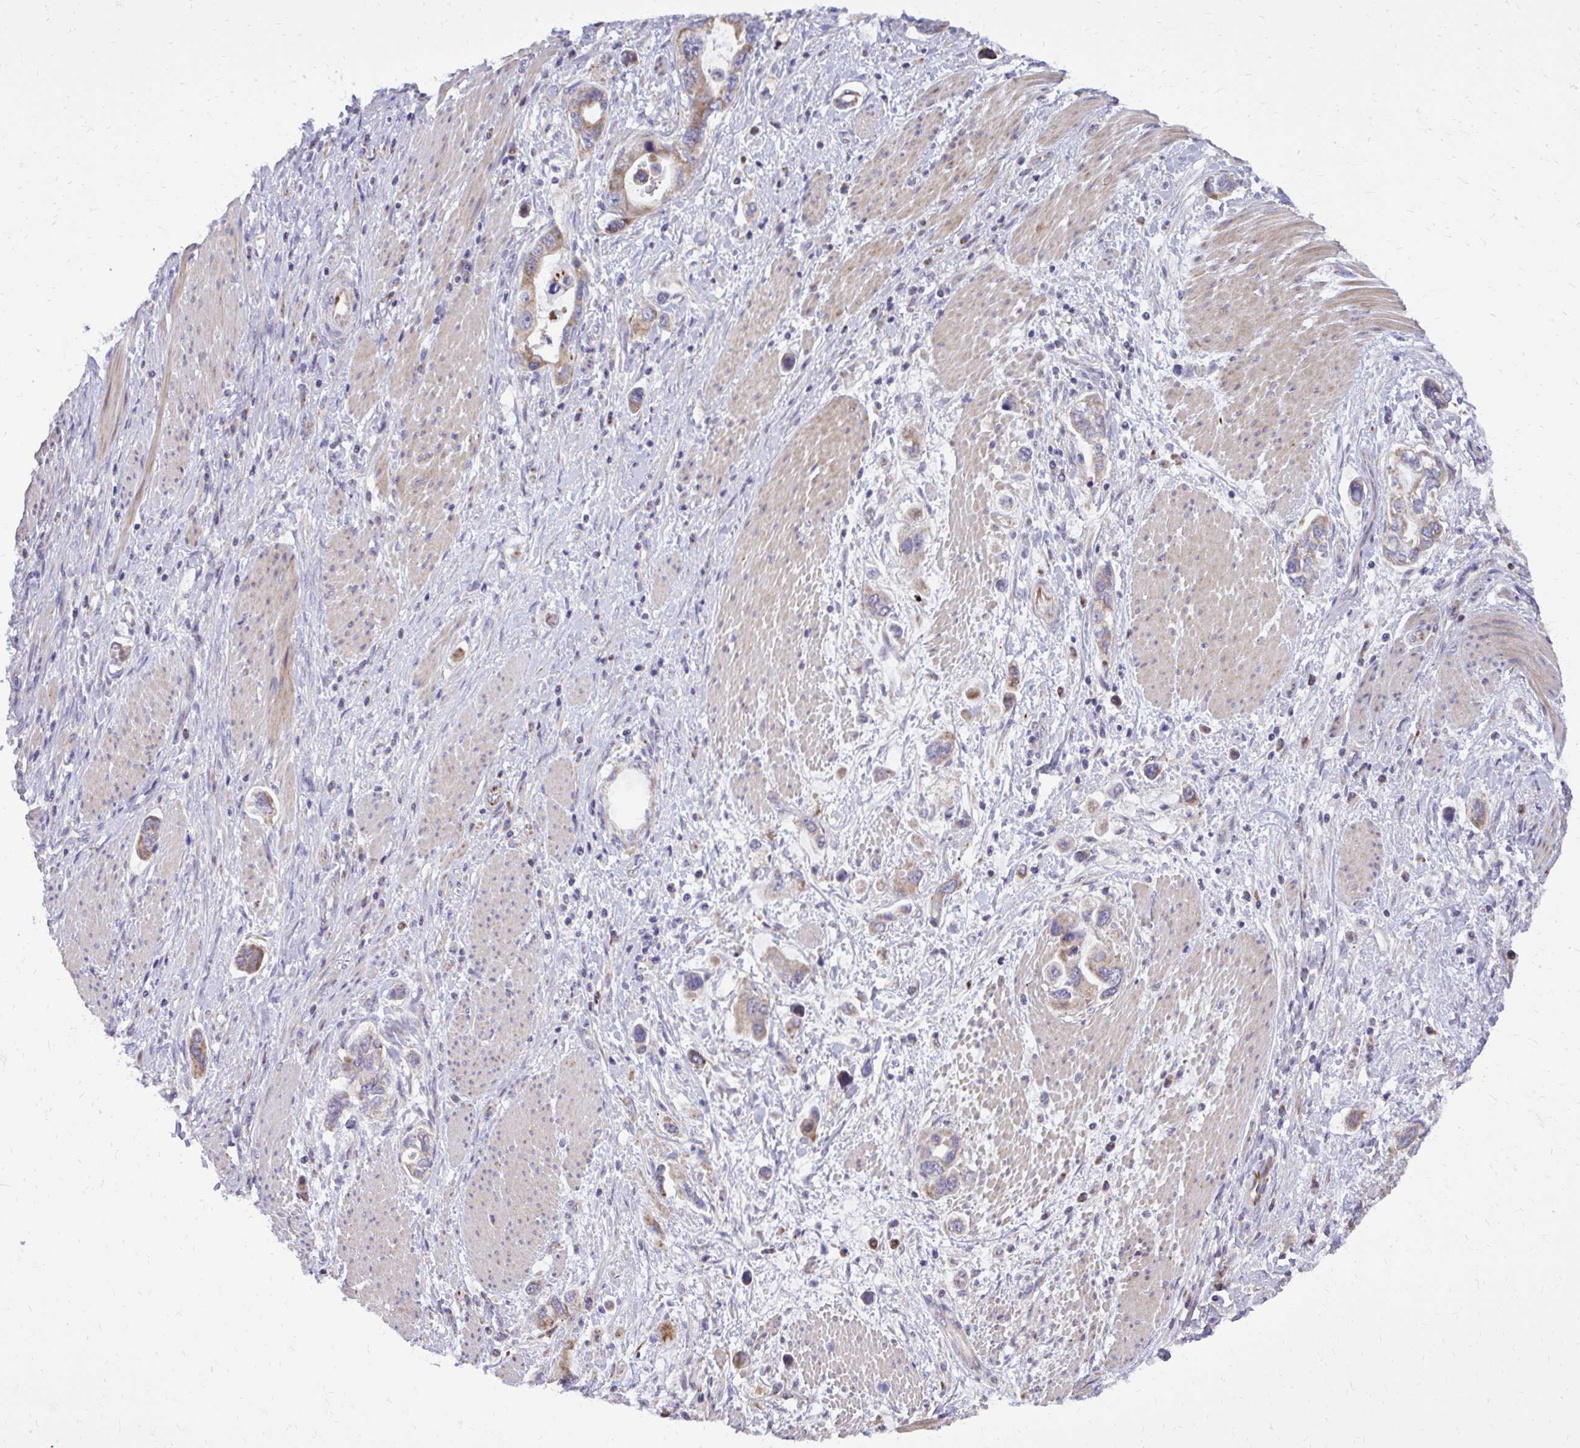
{"staining": {"intensity": "weak", "quantity": "25%-75%", "location": "cytoplasmic/membranous"}, "tissue": "stomach cancer", "cell_type": "Tumor cells", "image_type": "cancer", "snomed": [{"axis": "morphology", "description": "Adenocarcinoma, NOS"}, {"axis": "topography", "description": "Stomach, lower"}], "caption": "This photomicrograph shows stomach cancer (adenocarcinoma) stained with immunohistochemistry to label a protein in brown. The cytoplasmic/membranous of tumor cells show weak positivity for the protein. Nuclei are counter-stained blue.", "gene": "ABCC3", "patient": {"sex": "female", "age": 93}}